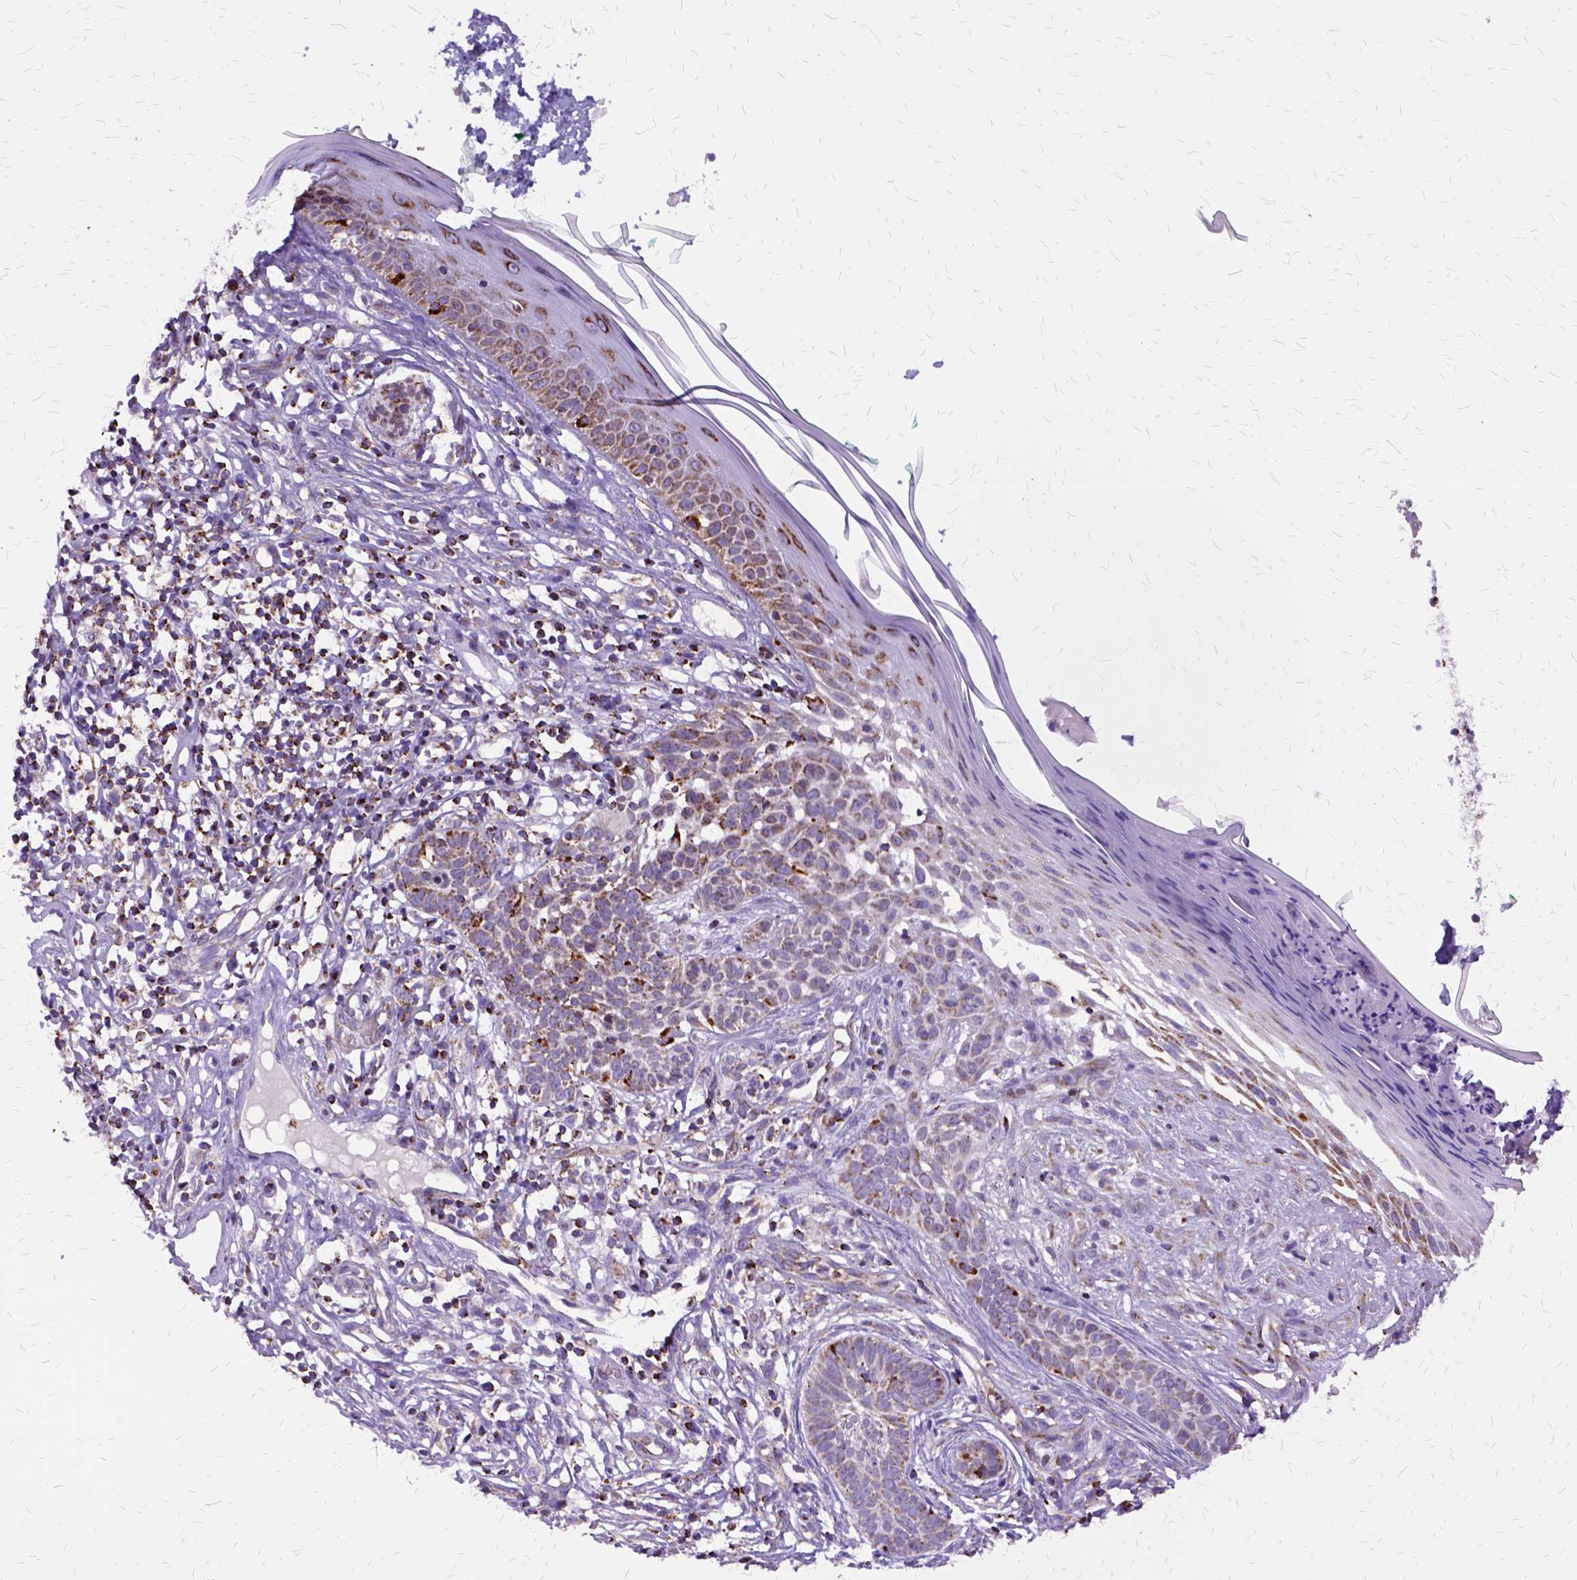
{"staining": {"intensity": "moderate", "quantity": "25%-75%", "location": "cytoplasmic/membranous"}, "tissue": "skin cancer", "cell_type": "Tumor cells", "image_type": "cancer", "snomed": [{"axis": "morphology", "description": "Basal cell carcinoma"}, {"axis": "topography", "description": "Skin"}], "caption": "DAB immunohistochemical staining of skin cancer shows moderate cytoplasmic/membranous protein positivity in approximately 25%-75% of tumor cells.", "gene": "OXCT1", "patient": {"sex": "male", "age": 85}}